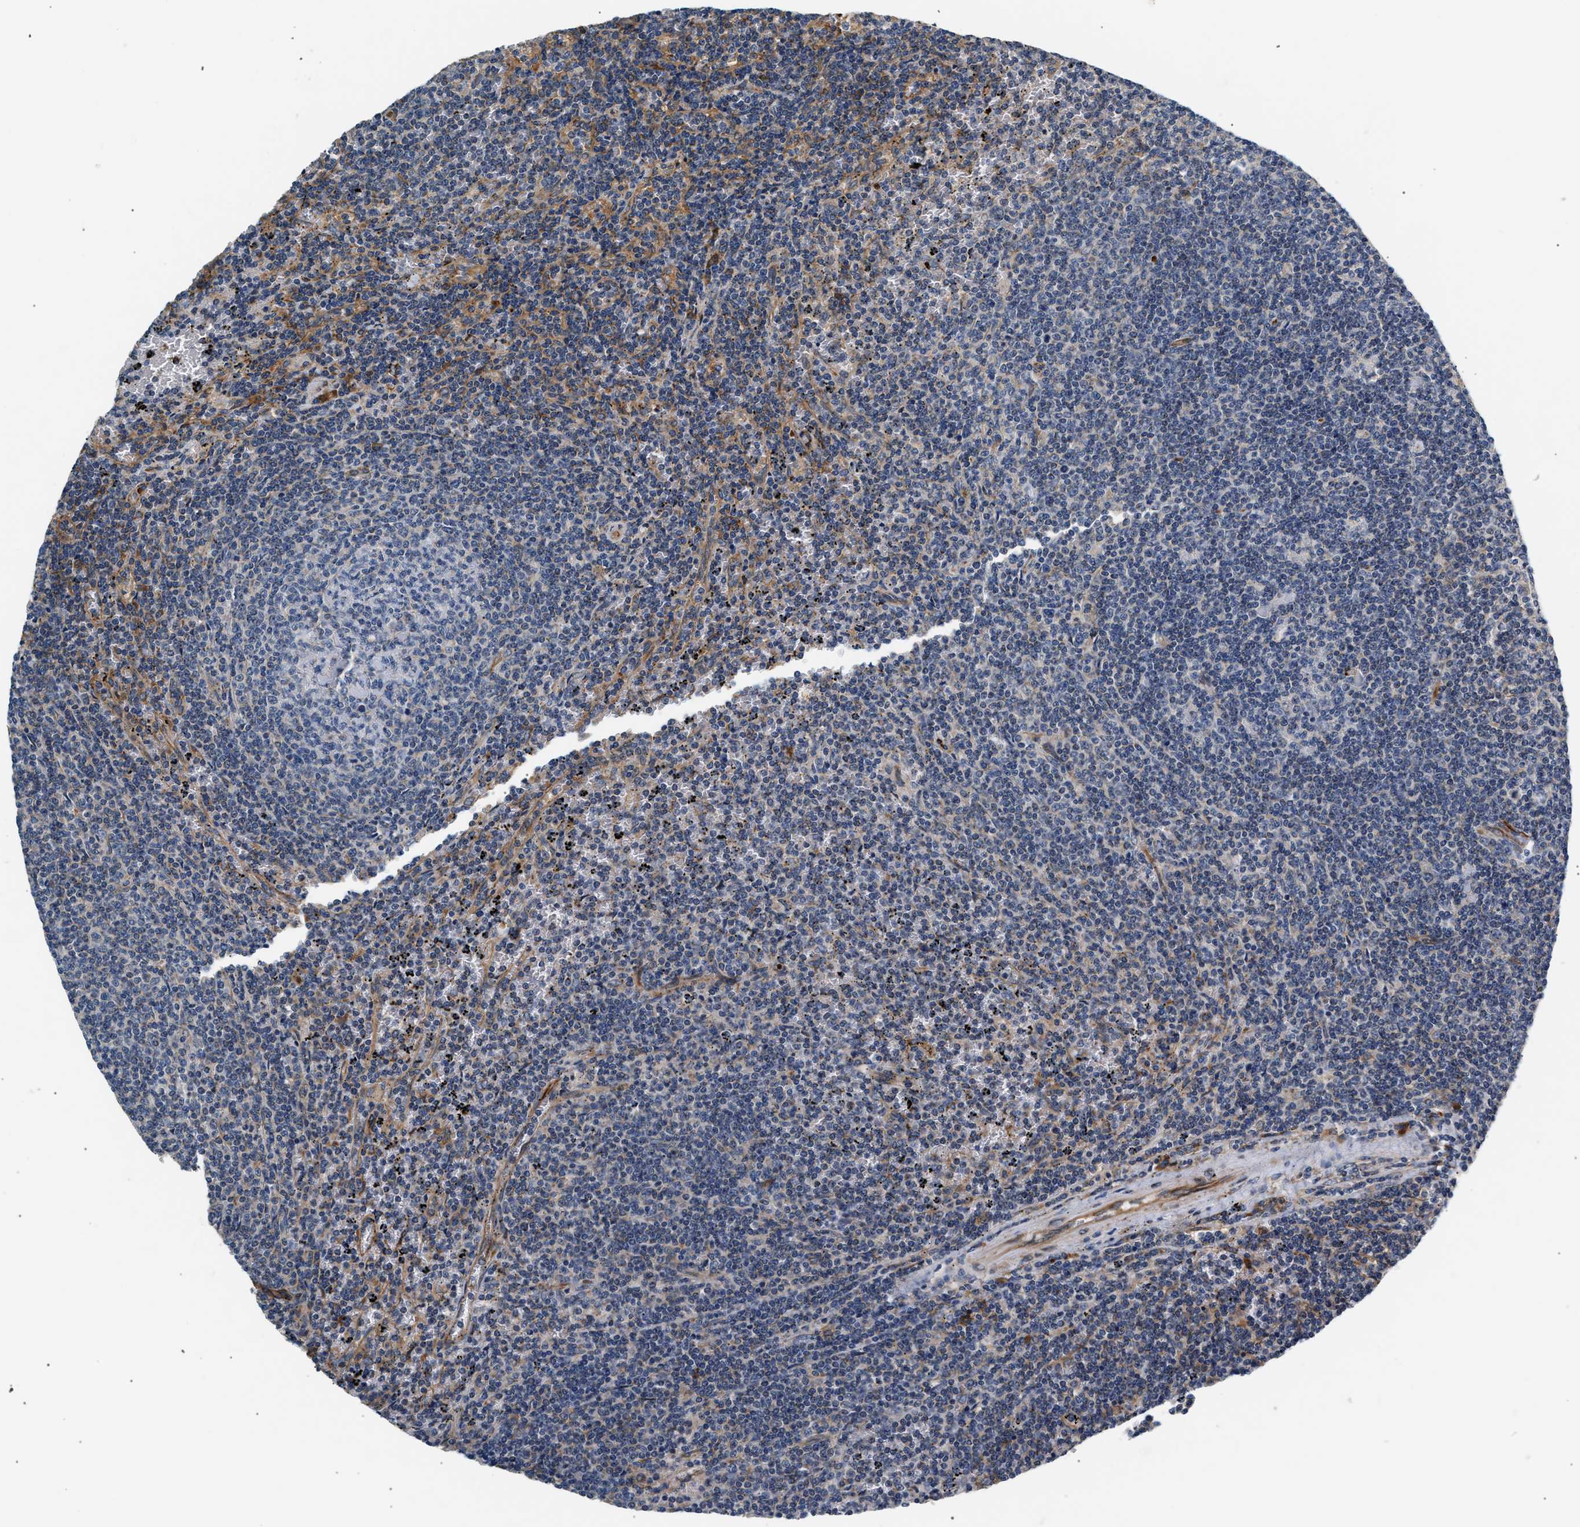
{"staining": {"intensity": "negative", "quantity": "none", "location": "none"}, "tissue": "lymphoma", "cell_type": "Tumor cells", "image_type": "cancer", "snomed": [{"axis": "morphology", "description": "Malignant lymphoma, non-Hodgkin's type, Low grade"}, {"axis": "topography", "description": "Spleen"}], "caption": "An immunohistochemistry (IHC) micrograph of malignant lymphoma, non-Hodgkin's type (low-grade) is shown. There is no staining in tumor cells of malignant lymphoma, non-Hodgkin's type (low-grade).", "gene": "IFT74", "patient": {"sex": "female", "age": 50}}